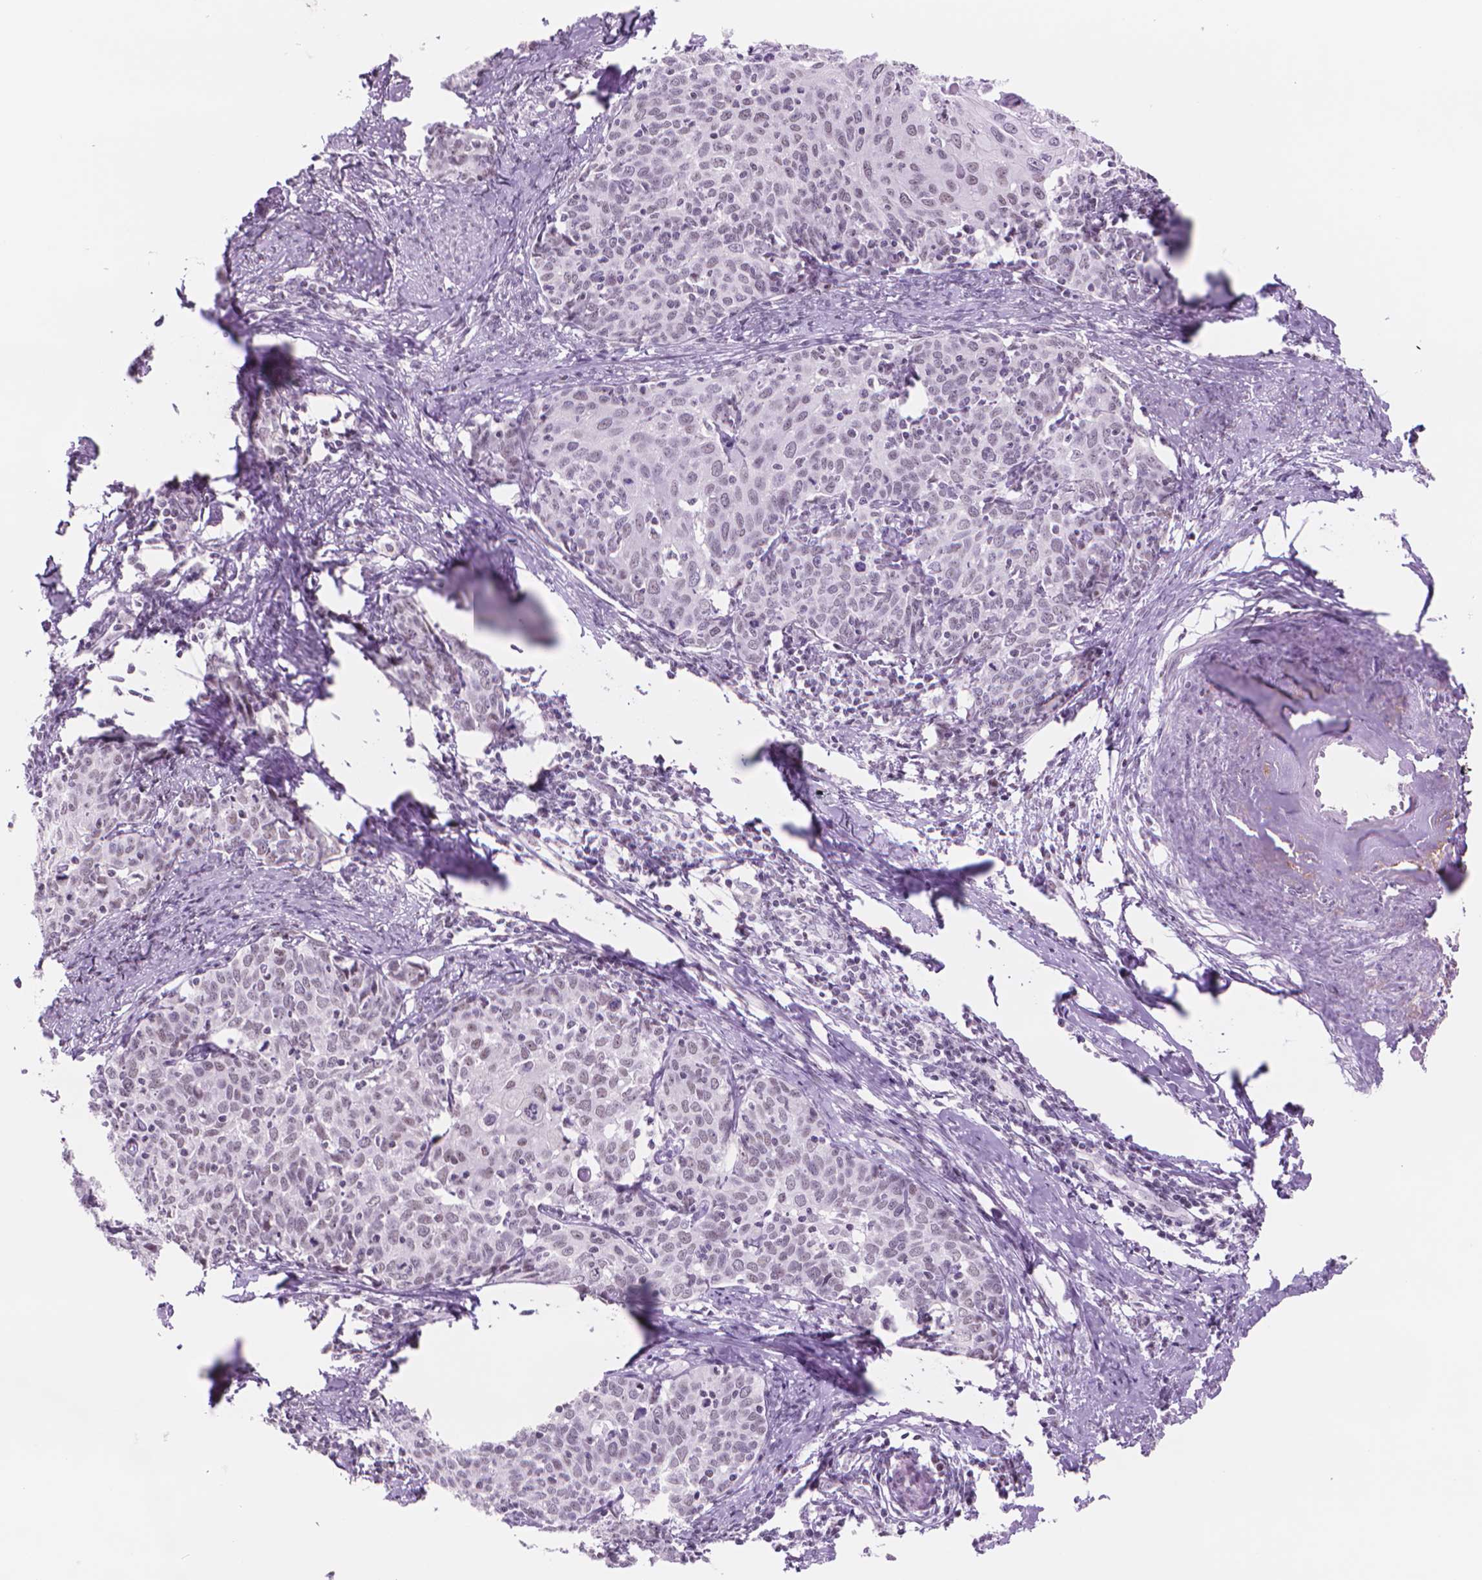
{"staining": {"intensity": "negative", "quantity": "none", "location": "none"}, "tissue": "cervical cancer", "cell_type": "Tumor cells", "image_type": "cancer", "snomed": [{"axis": "morphology", "description": "Squamous cell carcinoma, NOS"}, {"axis": "topography", "description": "Cervix"}], "caption": "This is a micrograph of immunohistochemistry staining of cervical cancer, which shows no positivity in tumor cells. (DAB (3,3'-diaminobenzidine) IHC, high magnification).", "gene": "POLR3D", "patient": {"sex": "female", "age": 62}}